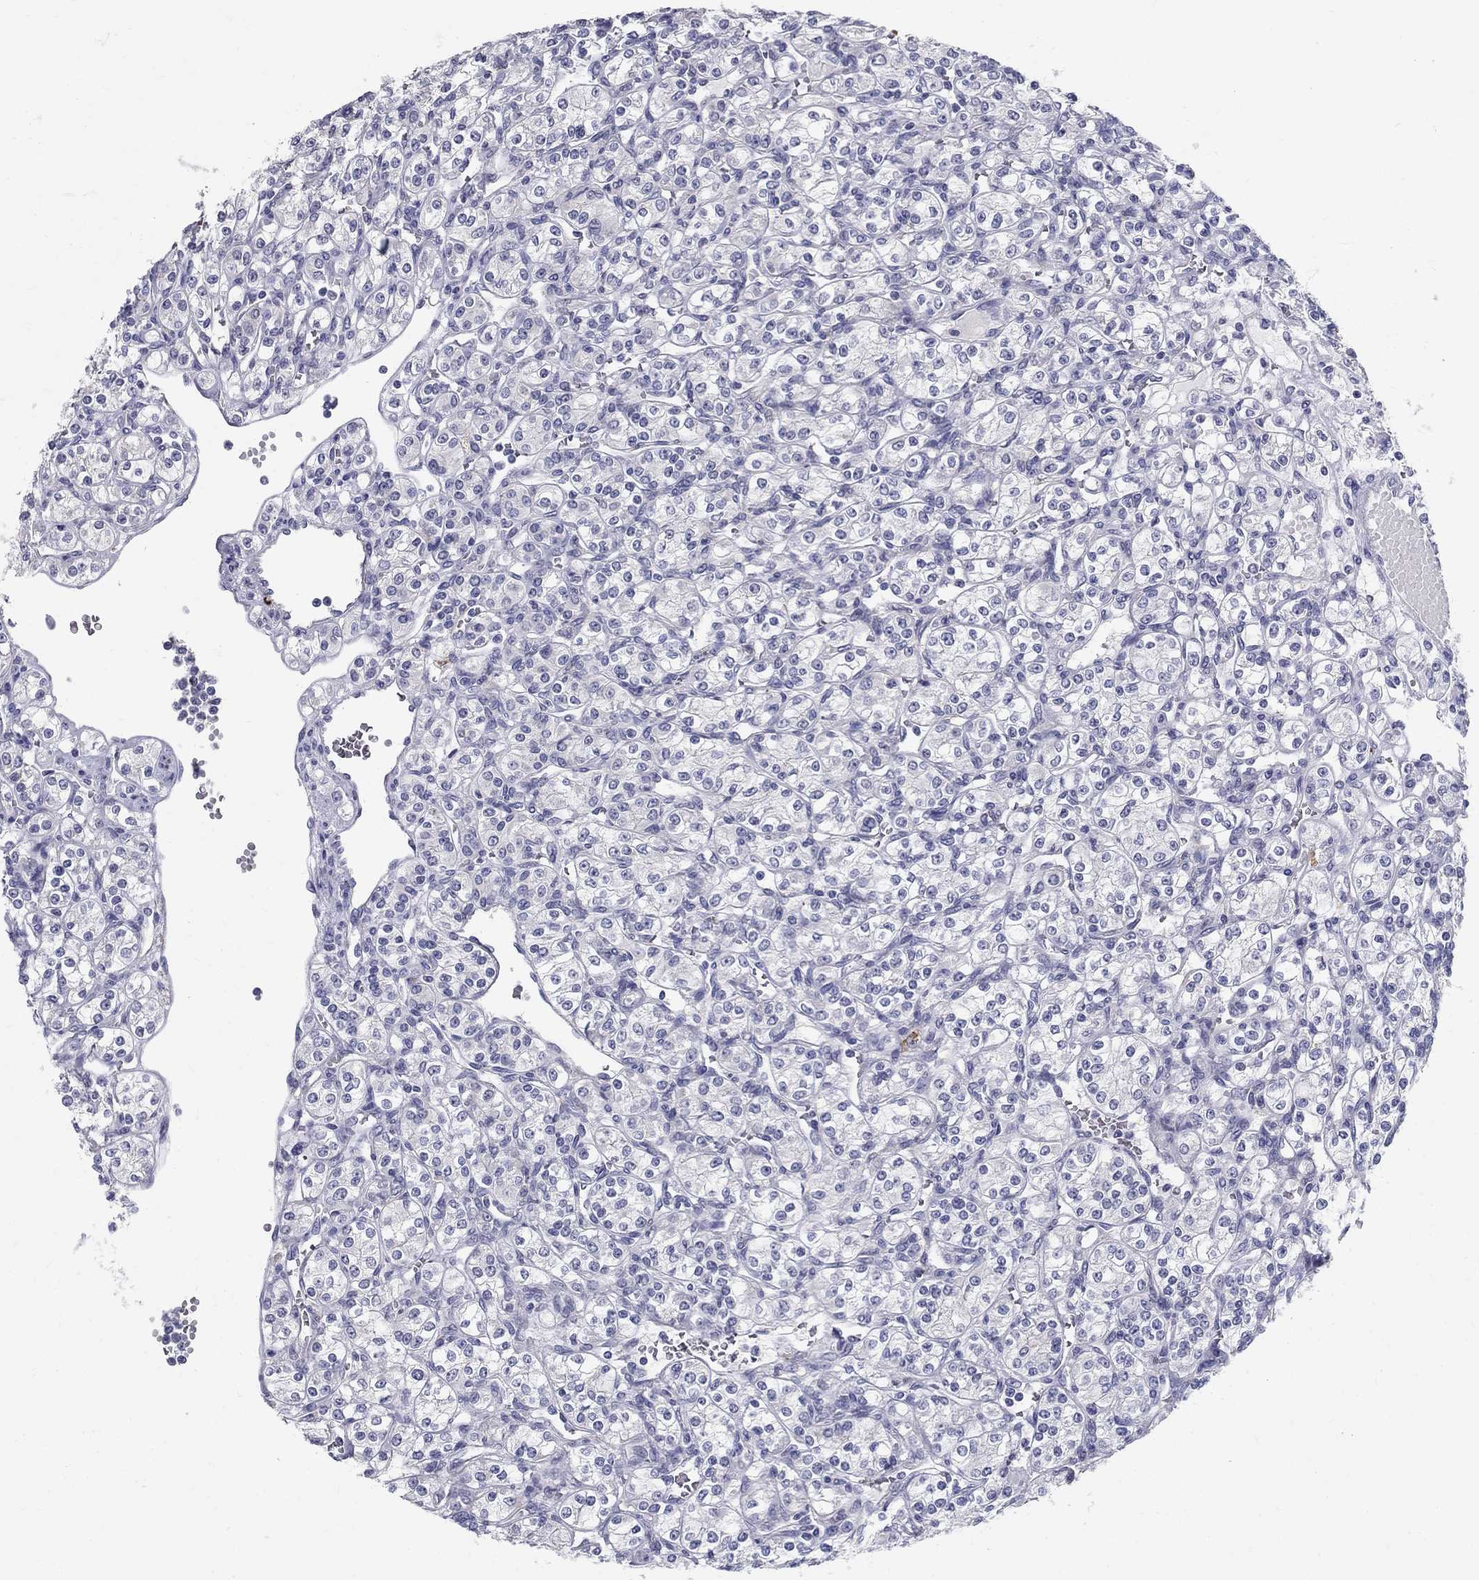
{"staining": {"intensity": "negative", "quantity": "none", "location": "none"}, "tissue": "renal cancer", "cell_type": "Tumor cells", "image_type": "cancer", "snomed": [{"axis": "morphology", "description": "Adenocarcinoma, NOS"}, {"axis": "topography", "description": "Kidney"}], "caption": "DAB (3,3'-diaminobenzidine) immunohistochemical staining of human renal cancer reveals no significant positivity in tumor cells.", "gene": "TP53TG5", "patient": {"sex": "male", "age": 77}}